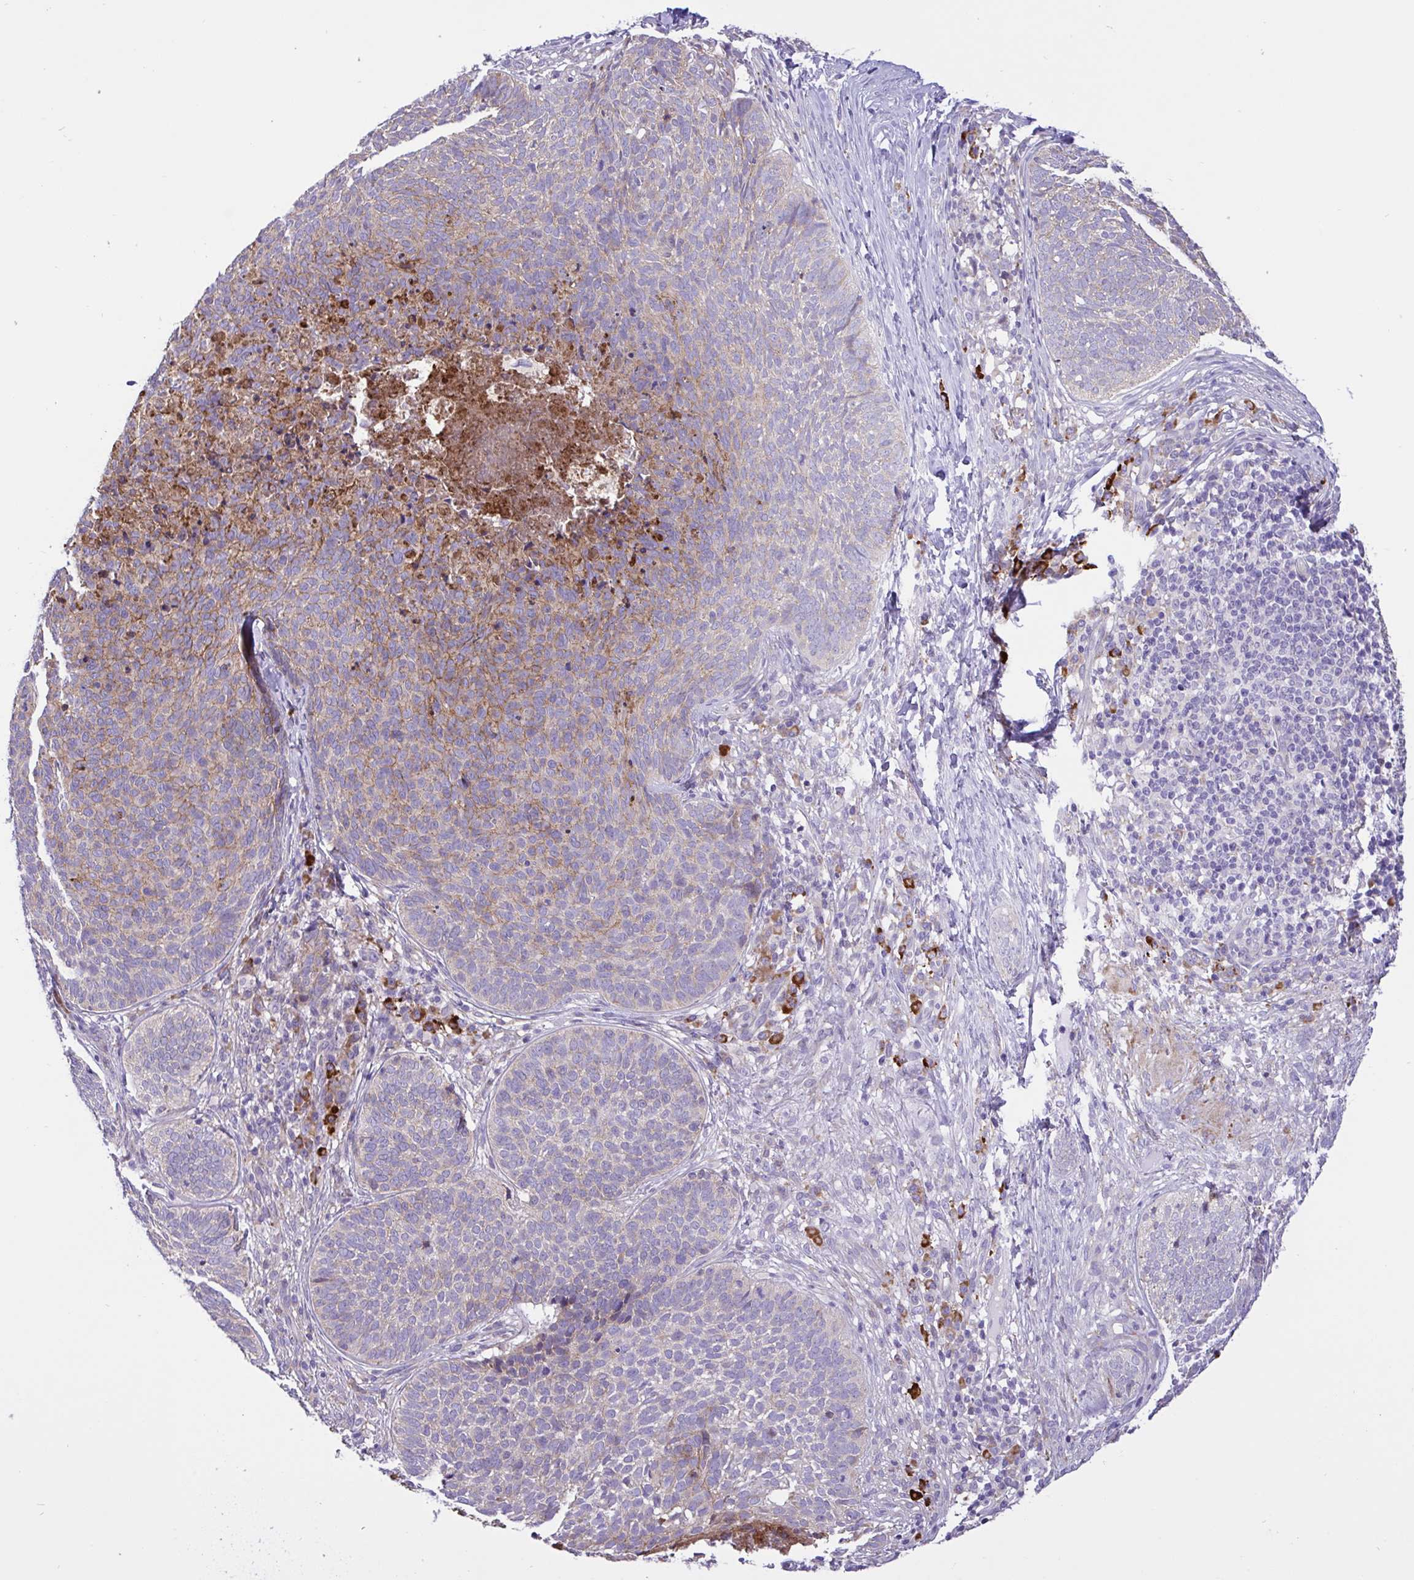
{"staining": {"intensity": "weak", "quantity": "25%-75%", "location": "cytoplasmic/membranous"}, "tissue": "skin cancer", "cell_type": "Tumor cells", "image_type": "cancer", "snomed": [{"axis": "morphology", "description": "Basal cell carcinoma"}, {"axis": "topography", "description": "Skin"}, {"axis": "topography", "description": "Skin of face"}], "caption": "Immunohistochemistry (IHC) staining of skin cancer, which shows low levels of weak cytoplasmic/membranous expression in about 25%-75% of tumor cells indicating weak cytoplasmic/membranous protein expression. The staining was performed using DAB (brown) for protein detection and nuclei were counterstained in hematoxylin (blue).", "gene": "DSC3", "patient": {"sex": "male", "age": 56}}